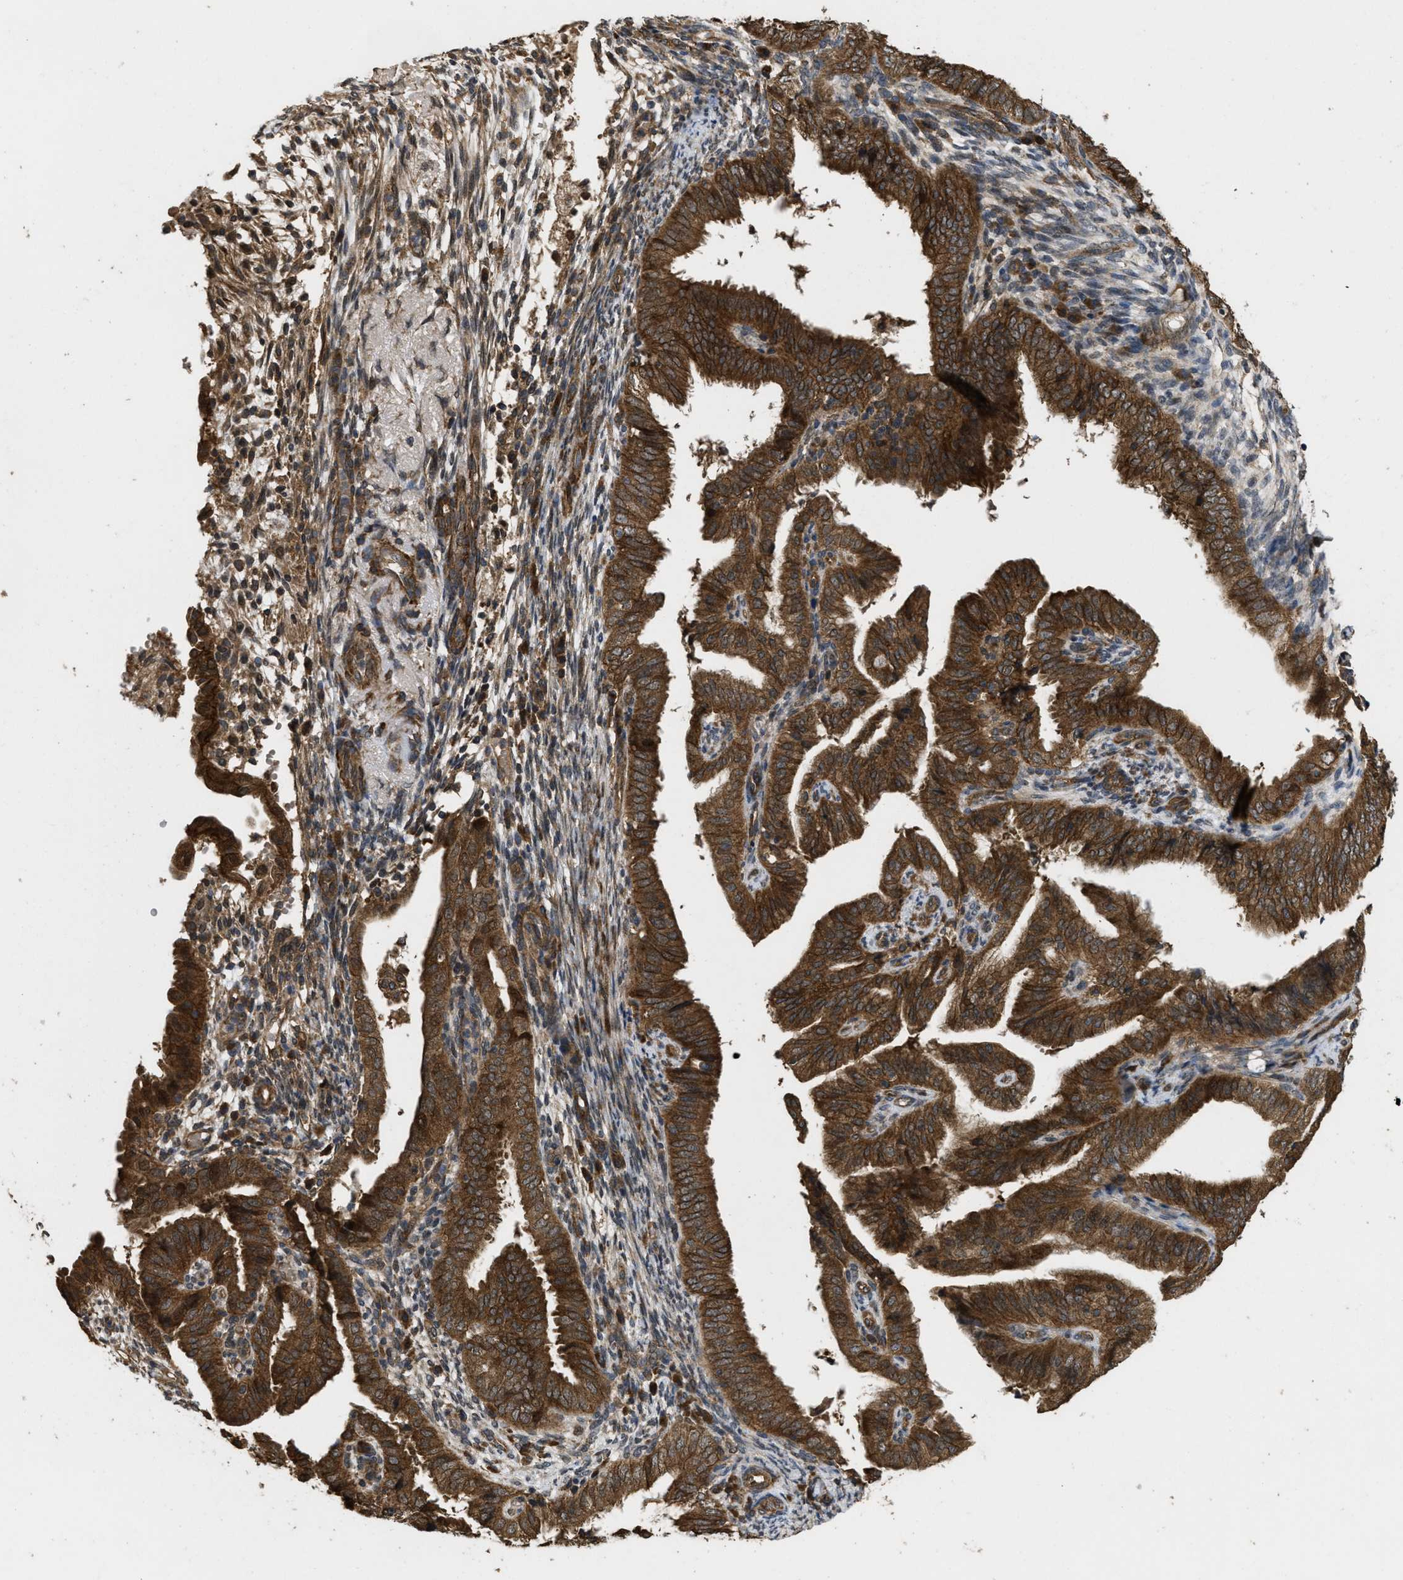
{"staining": {"intensity": "strong", "quantity": ">75%", "location": "cytoplasmic/membranous"}, "tissue": "endometrial cancer", "cell_type": "Tumor cells", "image_type": "cancer", "snomed": [{"axis": "morphology", "description": "Adenocarcinoma, NOS"}, {"axis": "topography", "description": "Endometrium"}], "caption": "Immunohistochemistry (IHC) (DAB) staining of endometrial adenocarcinoma shows strong cytoplasmic/membranous protein positivity in about >75% of tumor cells. Using DAB (3,3'-diaminobenzidine) (brown) and hematoxylin (blue) stains, captured at high magnification using brightfield microscopy.", "gene": "FZD6", "patient": {"sex": "female", "age": 58}}